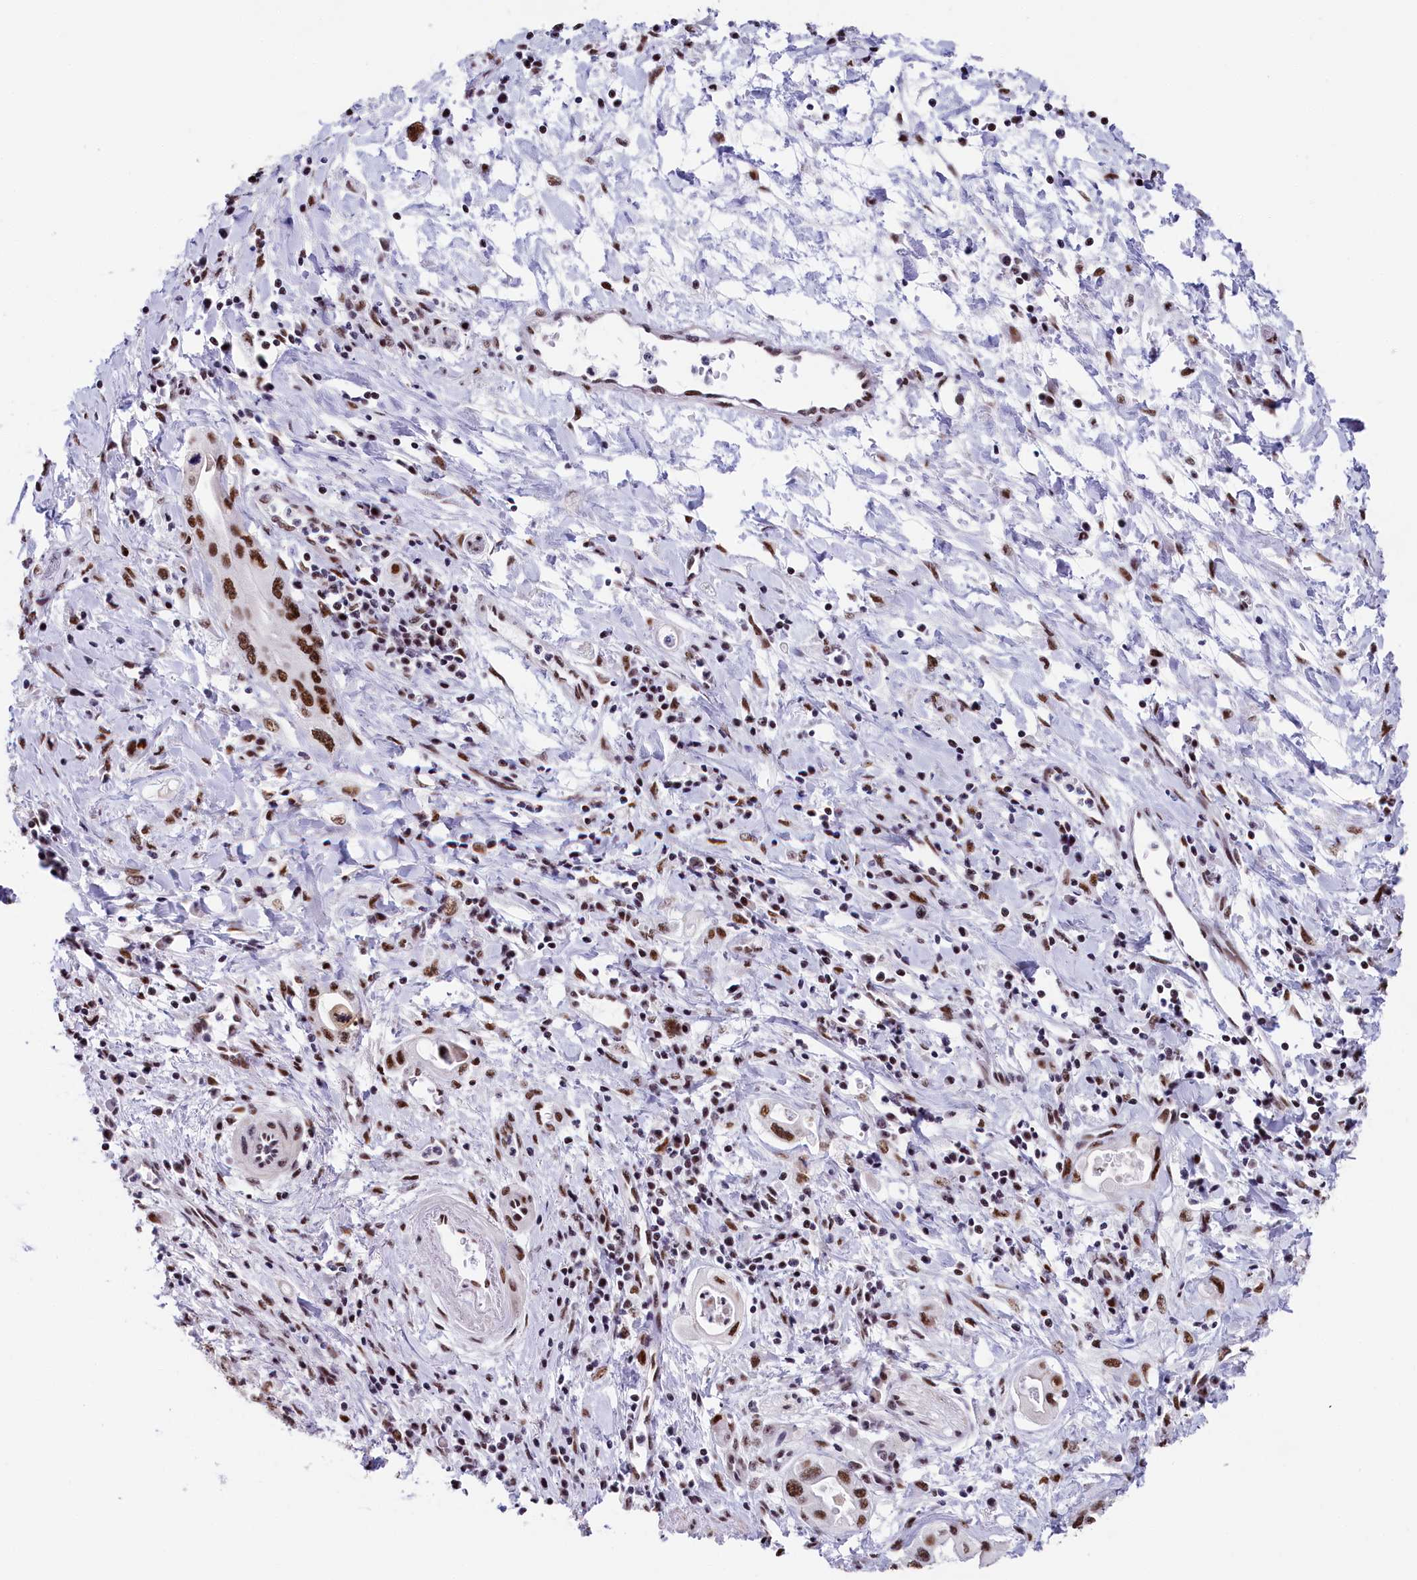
{"staining": {"intensity": "strong", "quantity": ">75%", "location": "nuclear"}, "tissue": "pancreatic cancer", "cell_type": "Tumor cells", "image_type": "cancer", "snomed": [{"axis": "morphology", "description": "Adenocarcinoma, NOS"}, {"axis": "topography", "description": "Pancreas"}], "caption": "Immunohistochemistry image of neoplastic tissue: human pancreatic cancer (adenocarcinoma) stained using IHC demonstrates high levels of strong protein expression localized specifically in the nuclear of tumor cells, appearing as a nuclear brown color.", "gene": "SNRNP70", "patient": {"sex": "female", "age": 77}}